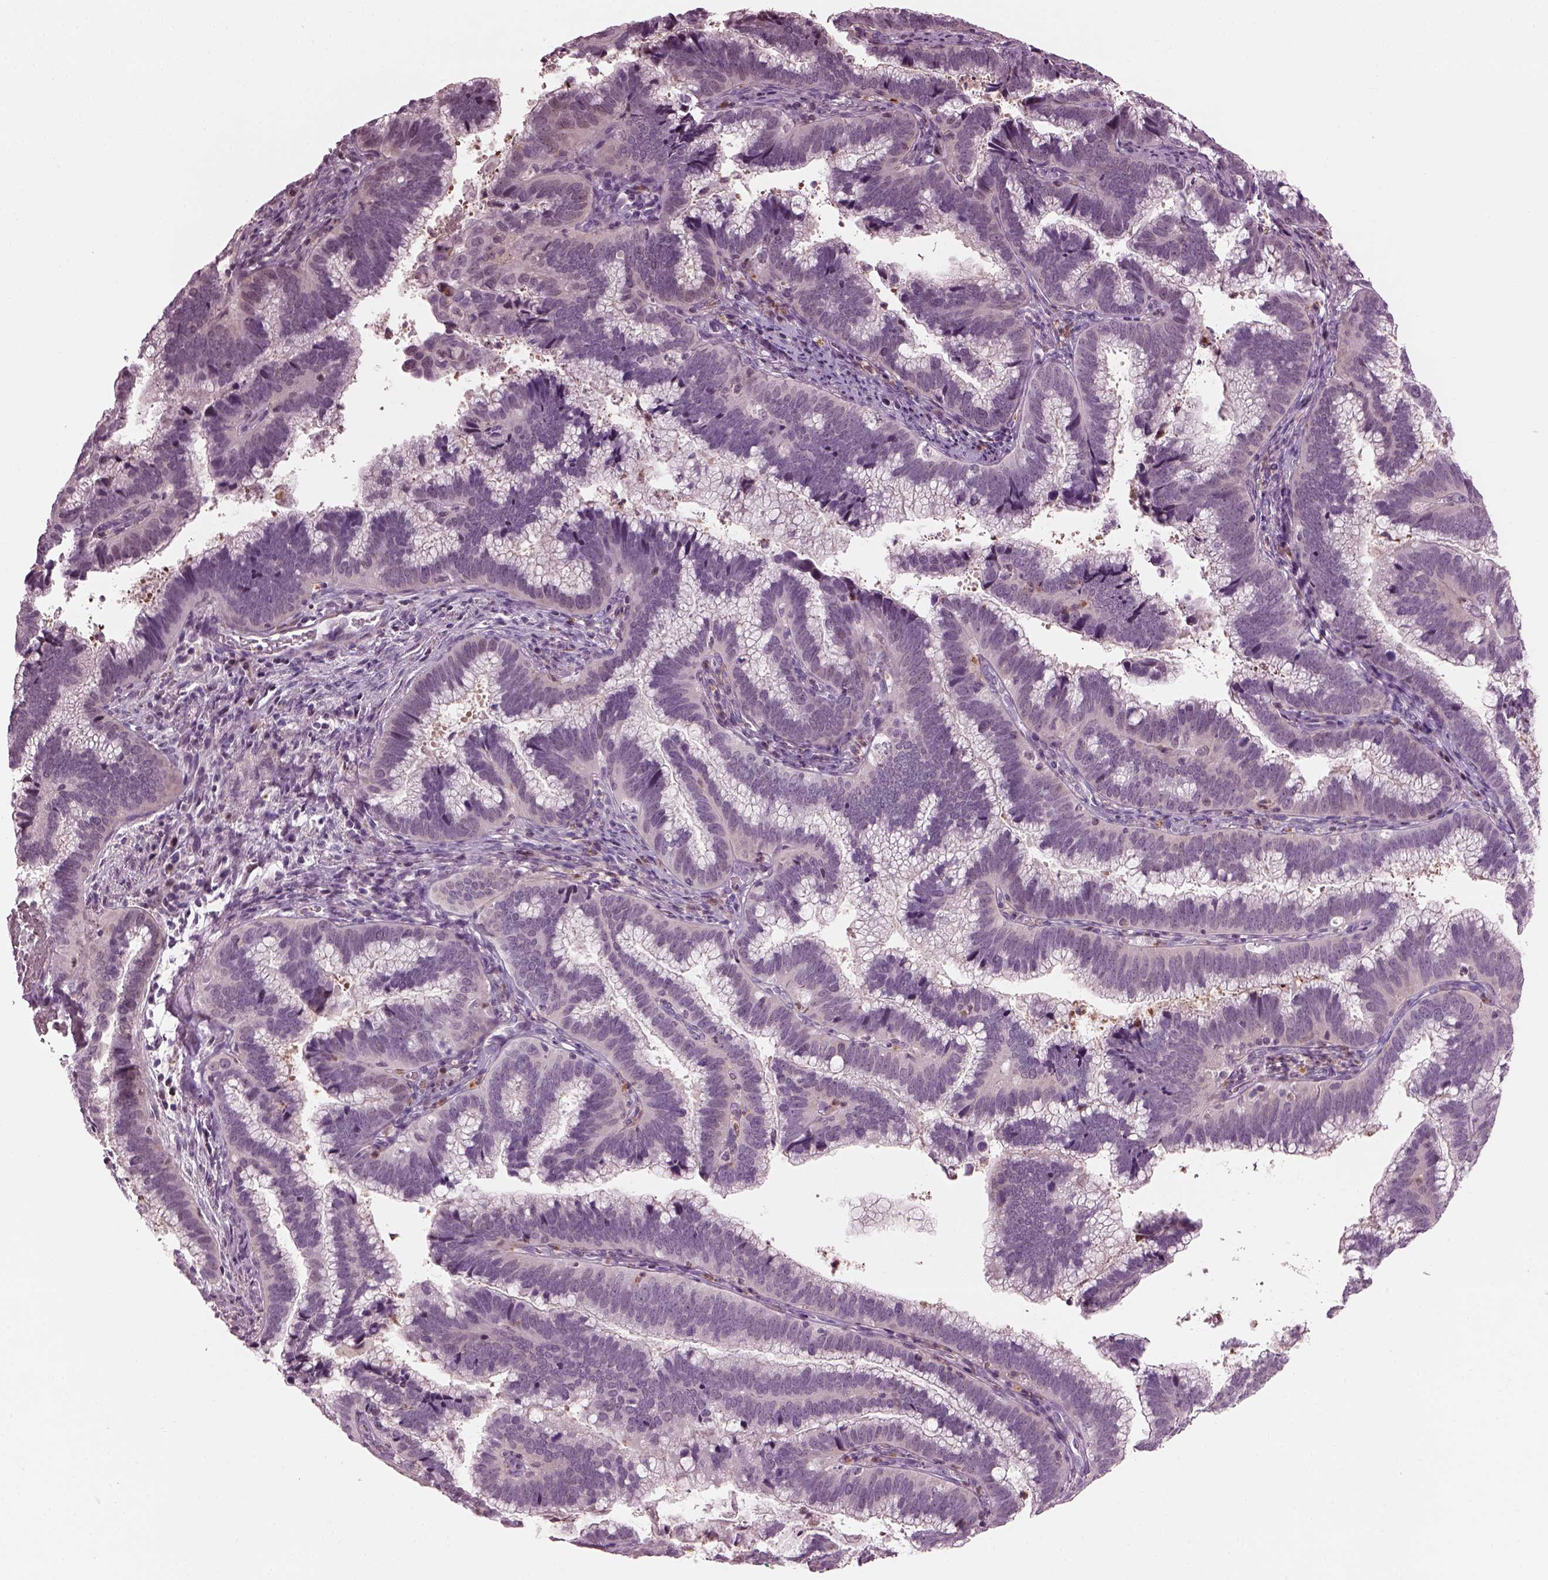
{"staining": {"intensity": "negative", "quantity": "none", "location": "none"}, "tissue": "cervical cancer", "cell_type": "Tumor cells", "image_type": "cancer", "snomed": [{"axis": "morphology", "description": "Adenocarcinoma, NOS"}, {"axis": "topography", "description": "Cervix"}], "caption": "Image shows no protein expression in tumor cells of cervical cancer tissue.", "gene": "BFSP1", "patient": {"sex": "female", "age": 61}}